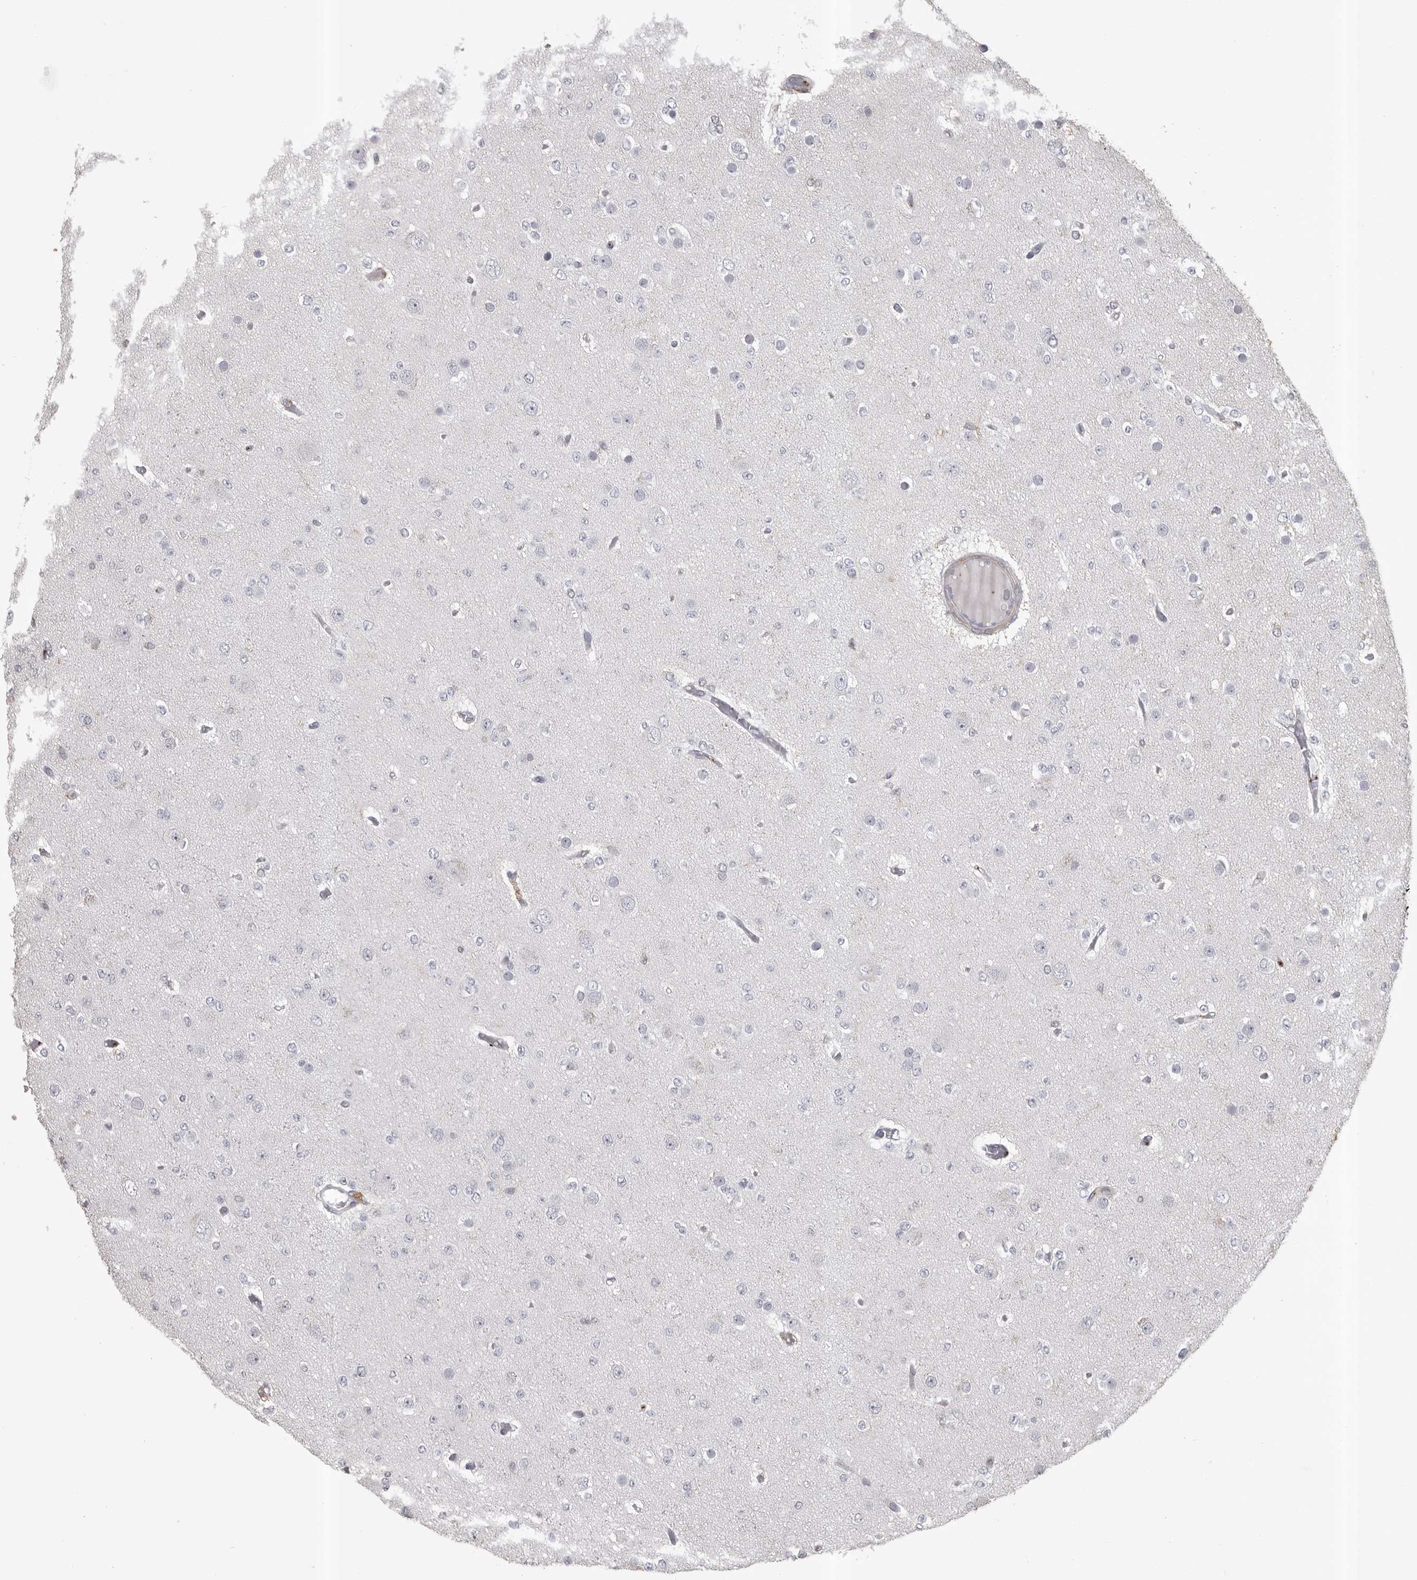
{"staining": {"intensity": "negative", "quantity": "none", "location": "none"}, "tissue": "glioma", "cell_type": "Tumor cells", "image_type": "cancer", "snomed": [{"axis": "morphology", "description": "Glioma, malignant, Low grade"}, {"axis": "topography", "description": "Brain"}], "caption": "Protein analysis of low-grade glioma (malignant) demonstrates no significant staining in tumor cells.", "gene": "CMTM6", "patient": {"sex": "female", "age": 22}}